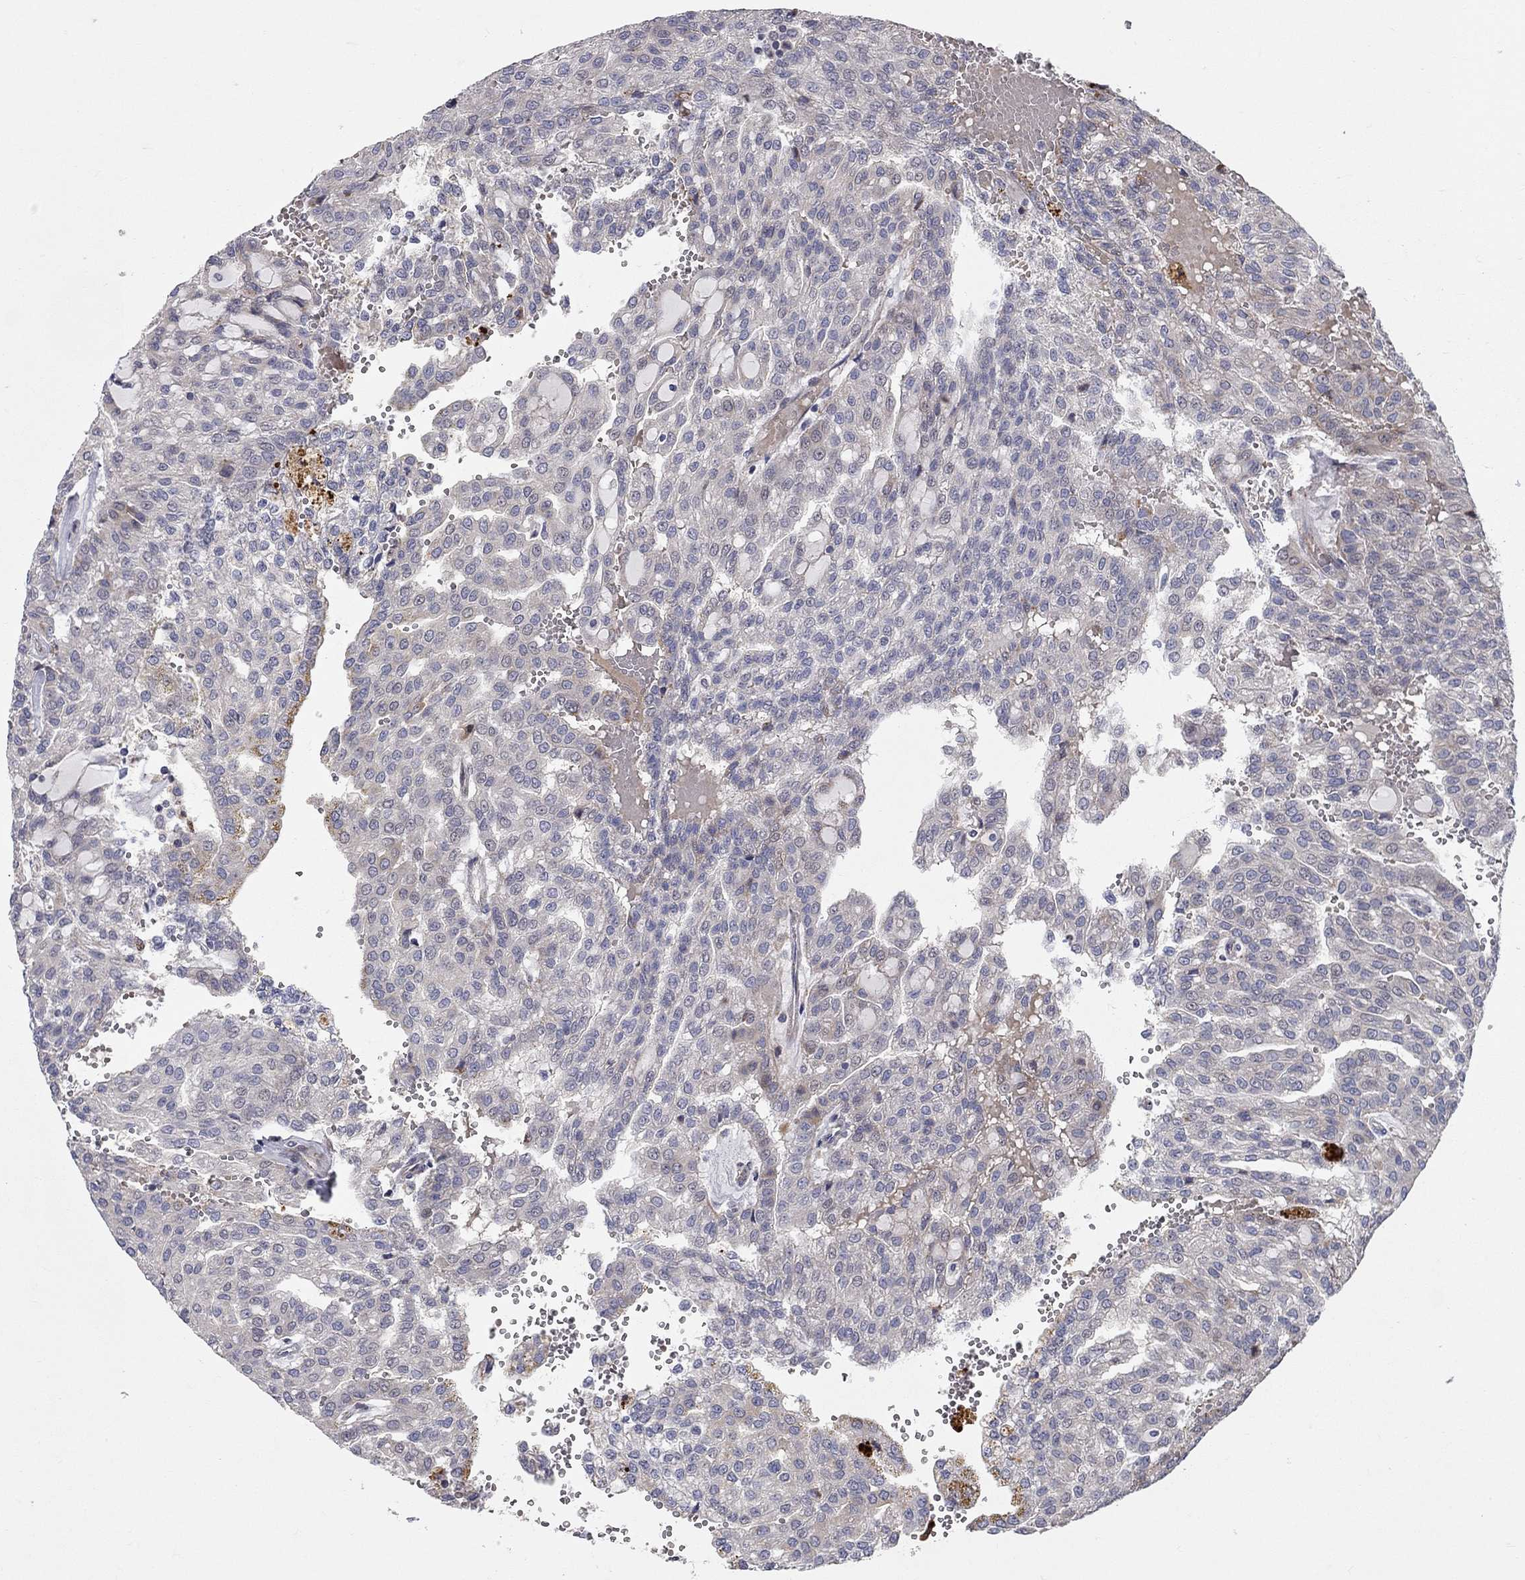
{"staining": {"intensity": "negative", "quantity": "none", "location": "none"}, "tissue": "renal cancer", "cell_type": "Tumor cells", "image_type": "cancer", "snomed": [{"axis": "morphology", "description": "Adenocarcinoma, NOS"}, {"axis": "topography", "description": "Kidney"}], "caption": "There is no significant expression in tumor cells of renal adenocarcinoma. (Stains: DAB immunohistochemistry (IHC) with hematoxylin counter stain, Microscopy: brightfield microscopy at high magnification).", "gene": "KANSL1L", "patient": {"sex": "male", "age": 63}}